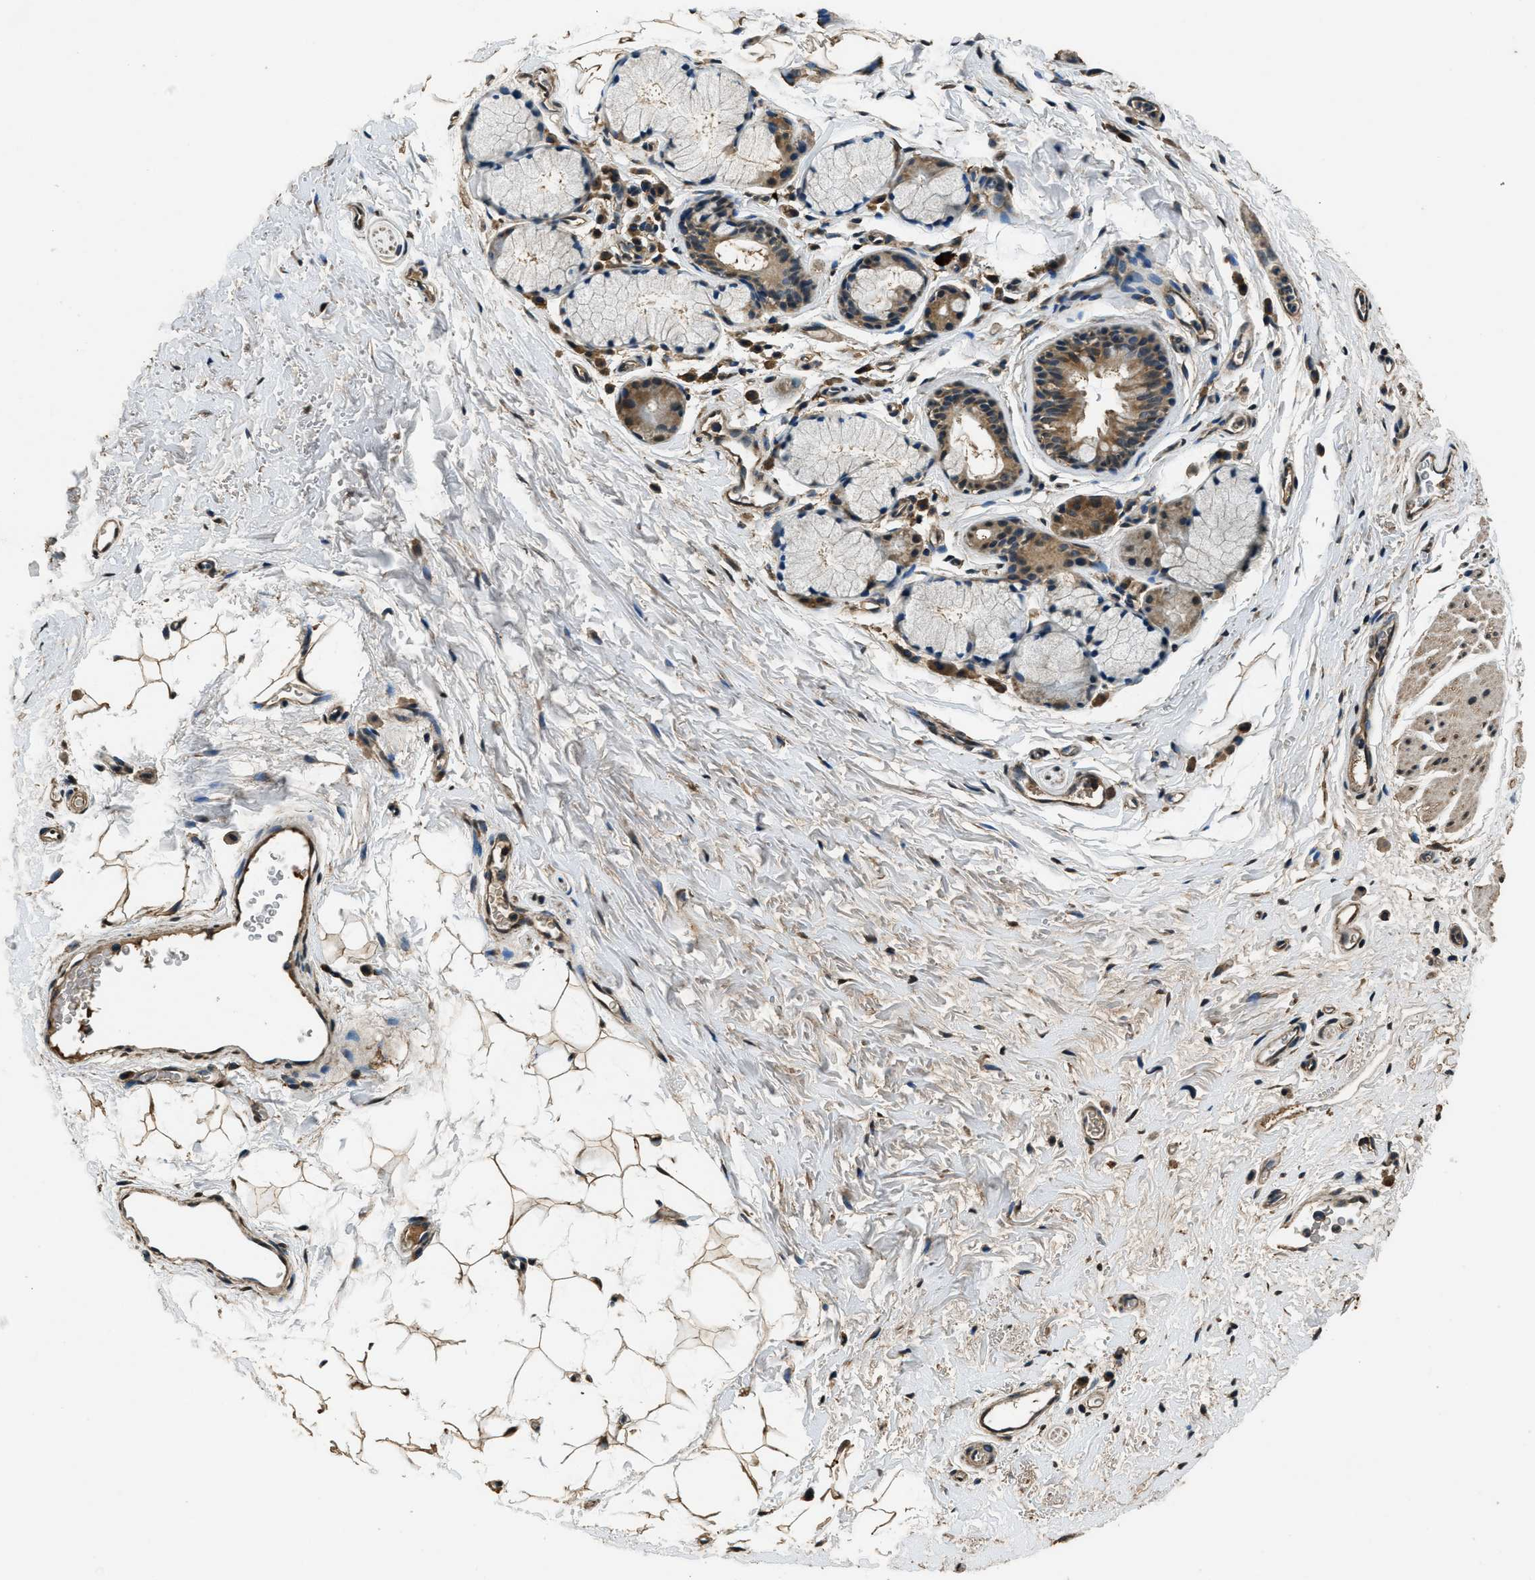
{"staining": {"intensity": "moderate", "quantity": ">75%", "location": "cytoplasmic/membranous"}, "tissue": "bronchus", "cell_type": "Respiratory epithelial cells", "image_type": "normal", "snomed": [{"axis": "morphology", "description": "Normal tissue, NOS"}, {"axis": "topography", "description": "Cartilage tissue"}, {"axis": "topography", "description": "Bronchus"}], "caption": "High-magnification brightfield microscopy of benign bronchus stained with DAB (3,3'-diaminobenzidine) (brown) and counterstained with hematoxylin (blue). respiratory epithelial cells exhibit moderate cytoplasmic/membranous positivity is identified in approximately>75% of cells. Nuclei are stained in blue.", "gene": "SALL3", "patient": {"sex": "female", "age": 53}}